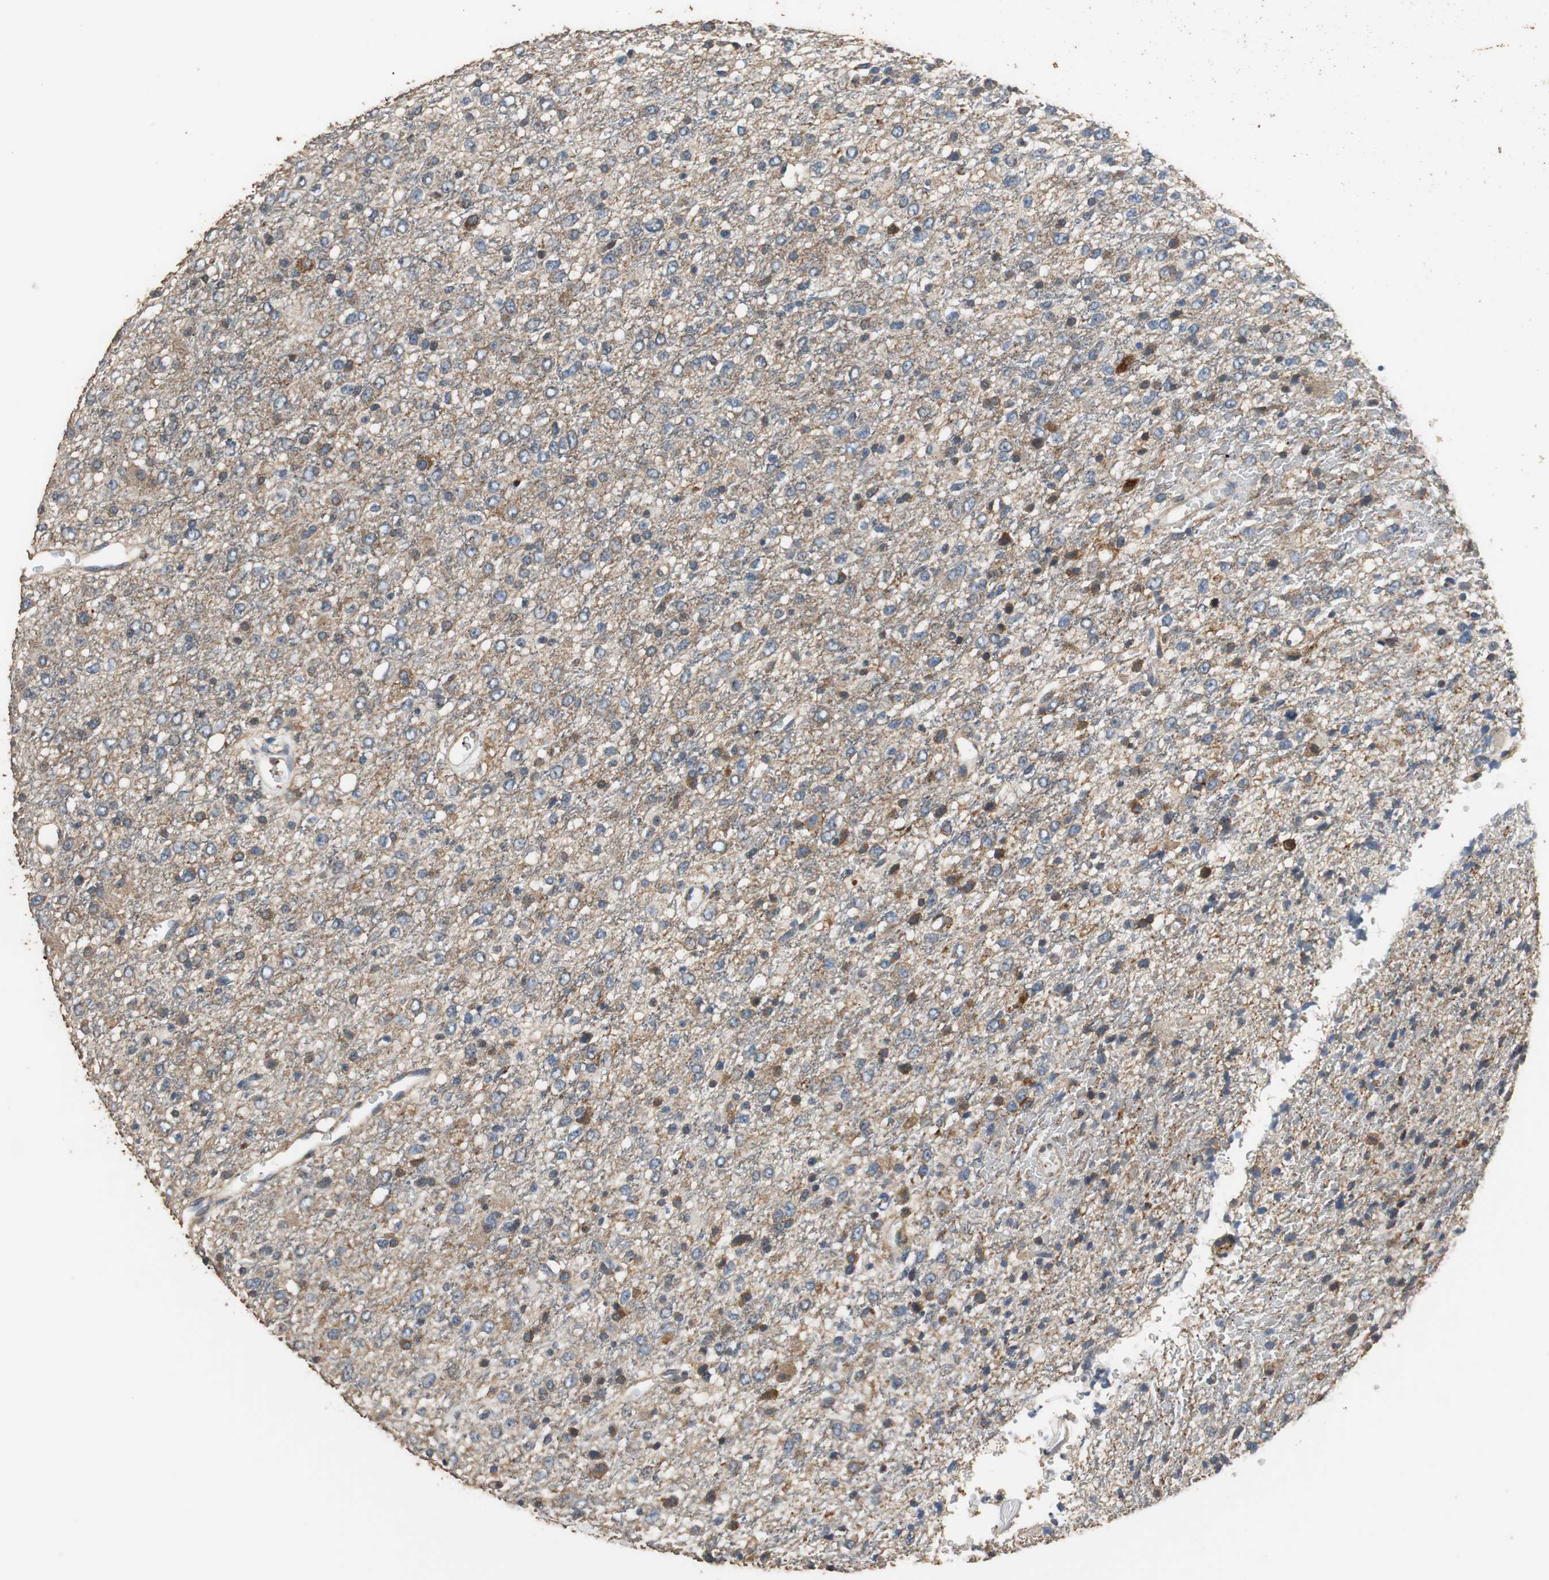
{"staining": {"intensity": "weak", "quantity": "<25%", "location": "cytoplasmic/membranous"}, "tissue": "glioma", "cell_type": "Tumor cells", "image_type": "cancer", "snomed": [{"axis": "morphology", "description": "Glioma, malignant, High grade"}, {"axis": "topography", "description": "pancreas cauda"}], "caption": "This photomicrograph is of malignant glioma (high-grade) stained with immunohistochemistry (IHC) to label a protein in brown with the nuclei are counter-stained blue. There is no expression in tumor cells.", "gene": "PRKRA", "patient": {"sex": "male", "age": 60}}